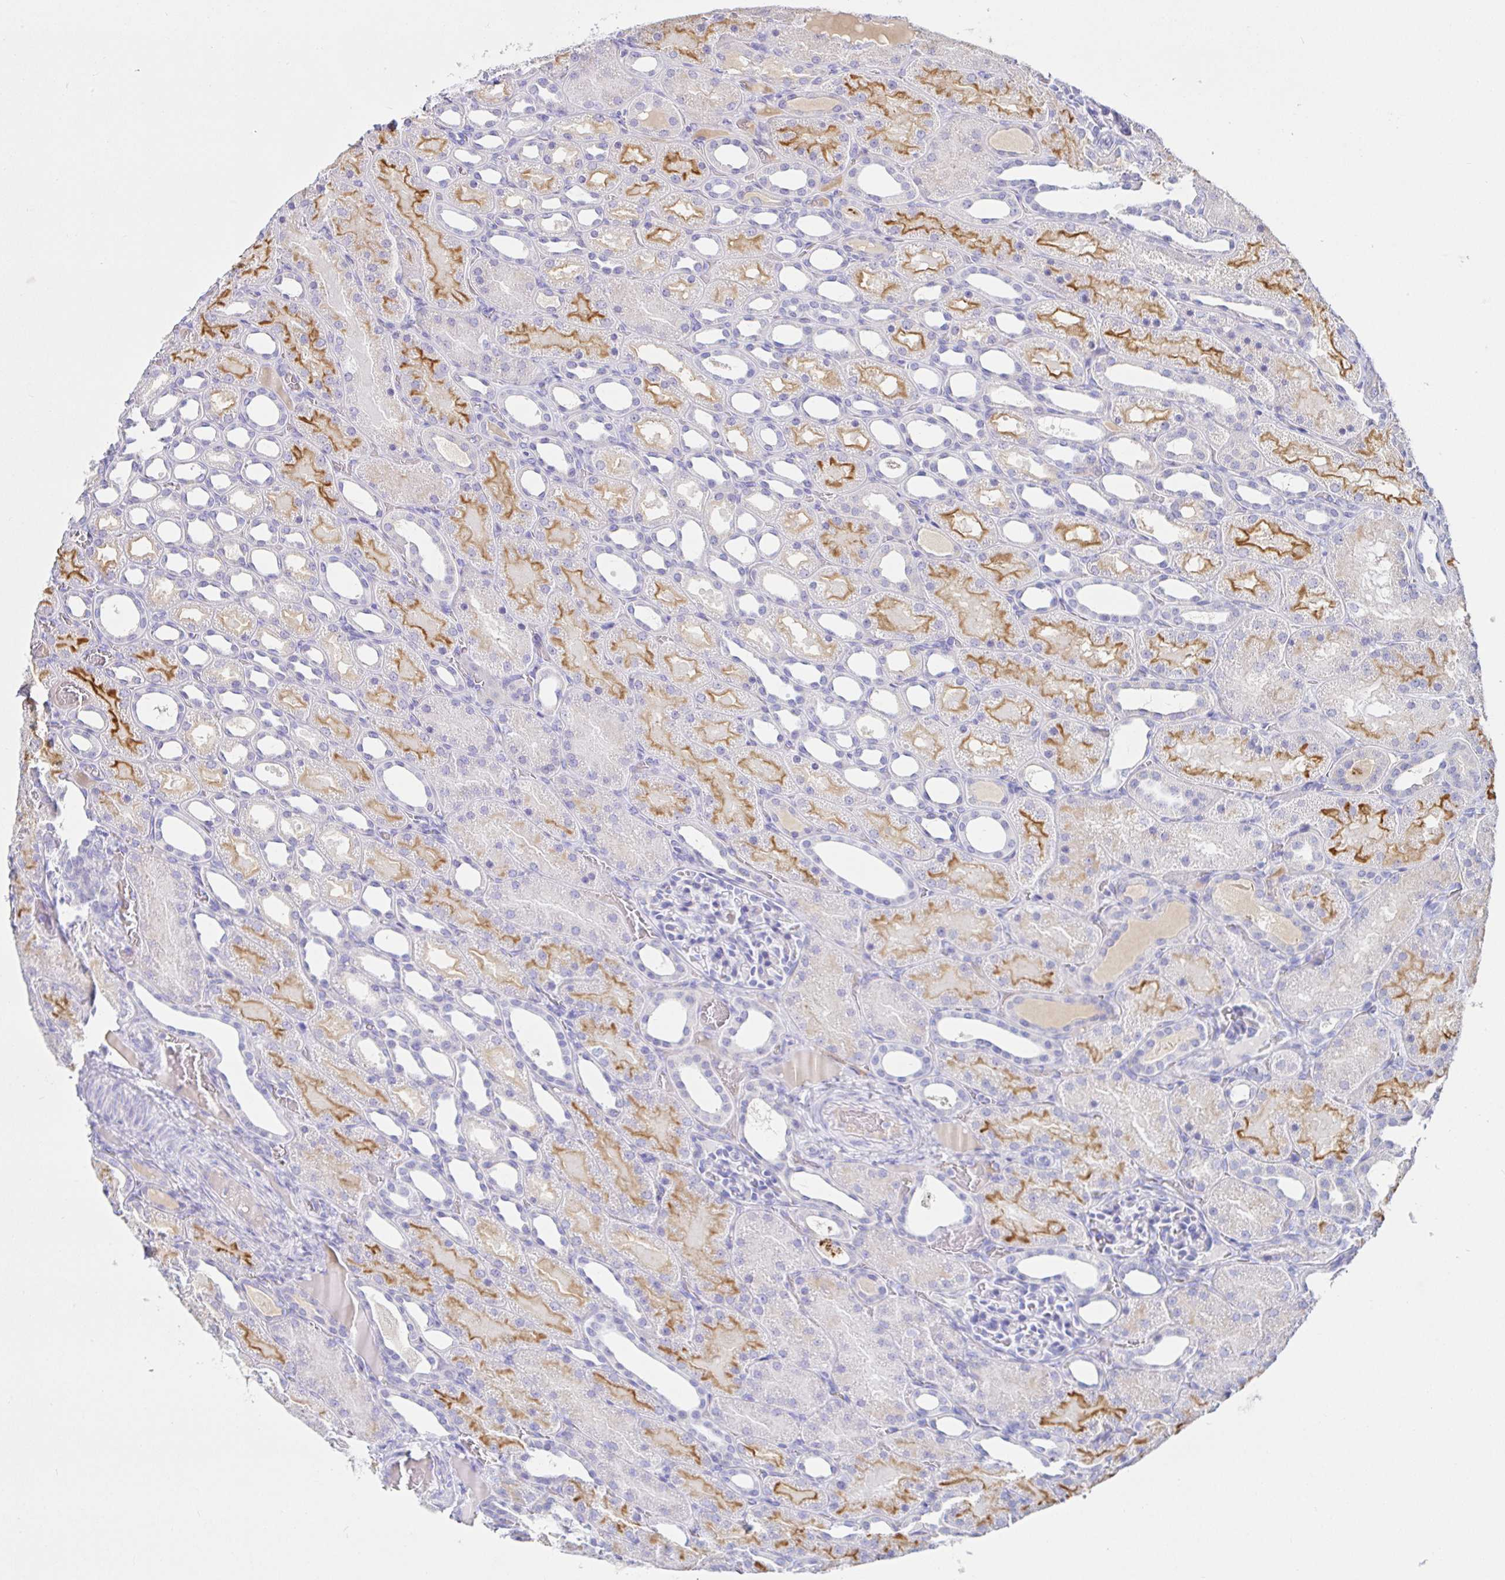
{"staining": {"intensity": "negative", "quantity": "none", "location": "none"}, "tissue": "kidney", "cell_type": "Cells in glomeruli", "image_type": "normal", "snomed": [{"axis": "morphology", "description": "Normal tissue, NOS"}, {"axis": "topography", "description": "Kidney"}], "caption": "Immunohistochemistry (IHC) of normal kidney shows no staining in cells in glomeruli. The staining is performed using DAB brown chromogen with nuclei counter-stained in using hematoxylin.", "gene": "SAA2", "patient": {"sex": "male", "age": 2}}